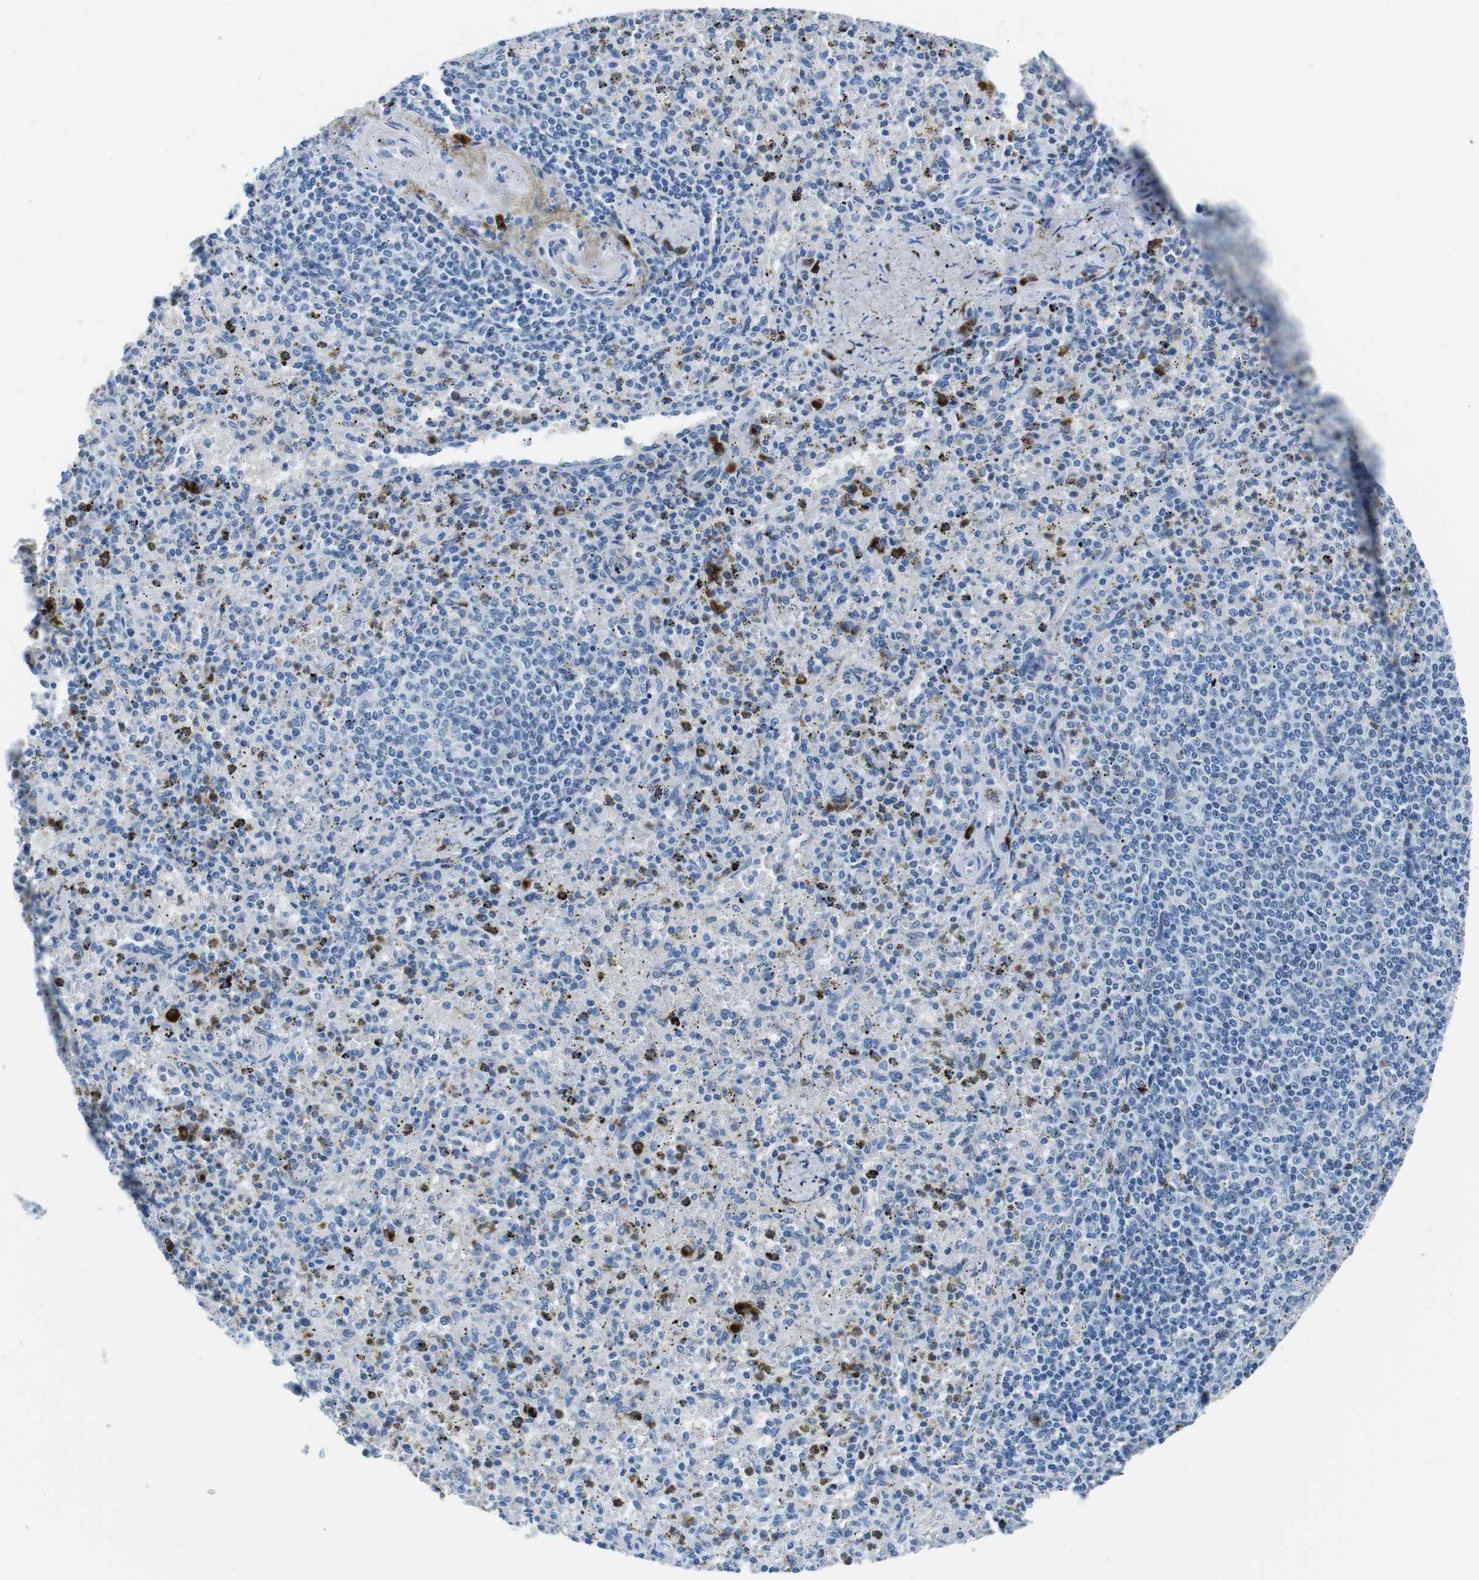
{"staining": {"intensity": "strong", "quantity": "<25%", "location": "cytoplasmic/membranous"}, "tissue": "spleen", "cell_type": "Cells in red pulp", "image_type": "normal", "snomed": [{"axis": "morphology", "description": "Normal tissue, NOS"}, {"axis": "topography", "description": "Spleen"}], "caption": "Protein analysis of benign spleen displays strong cytoplasmic/membranous staining in approximately <25% of cells in red pulp.", "gene": "IGKC", "patient": {"sex": "male", "age": 72}}